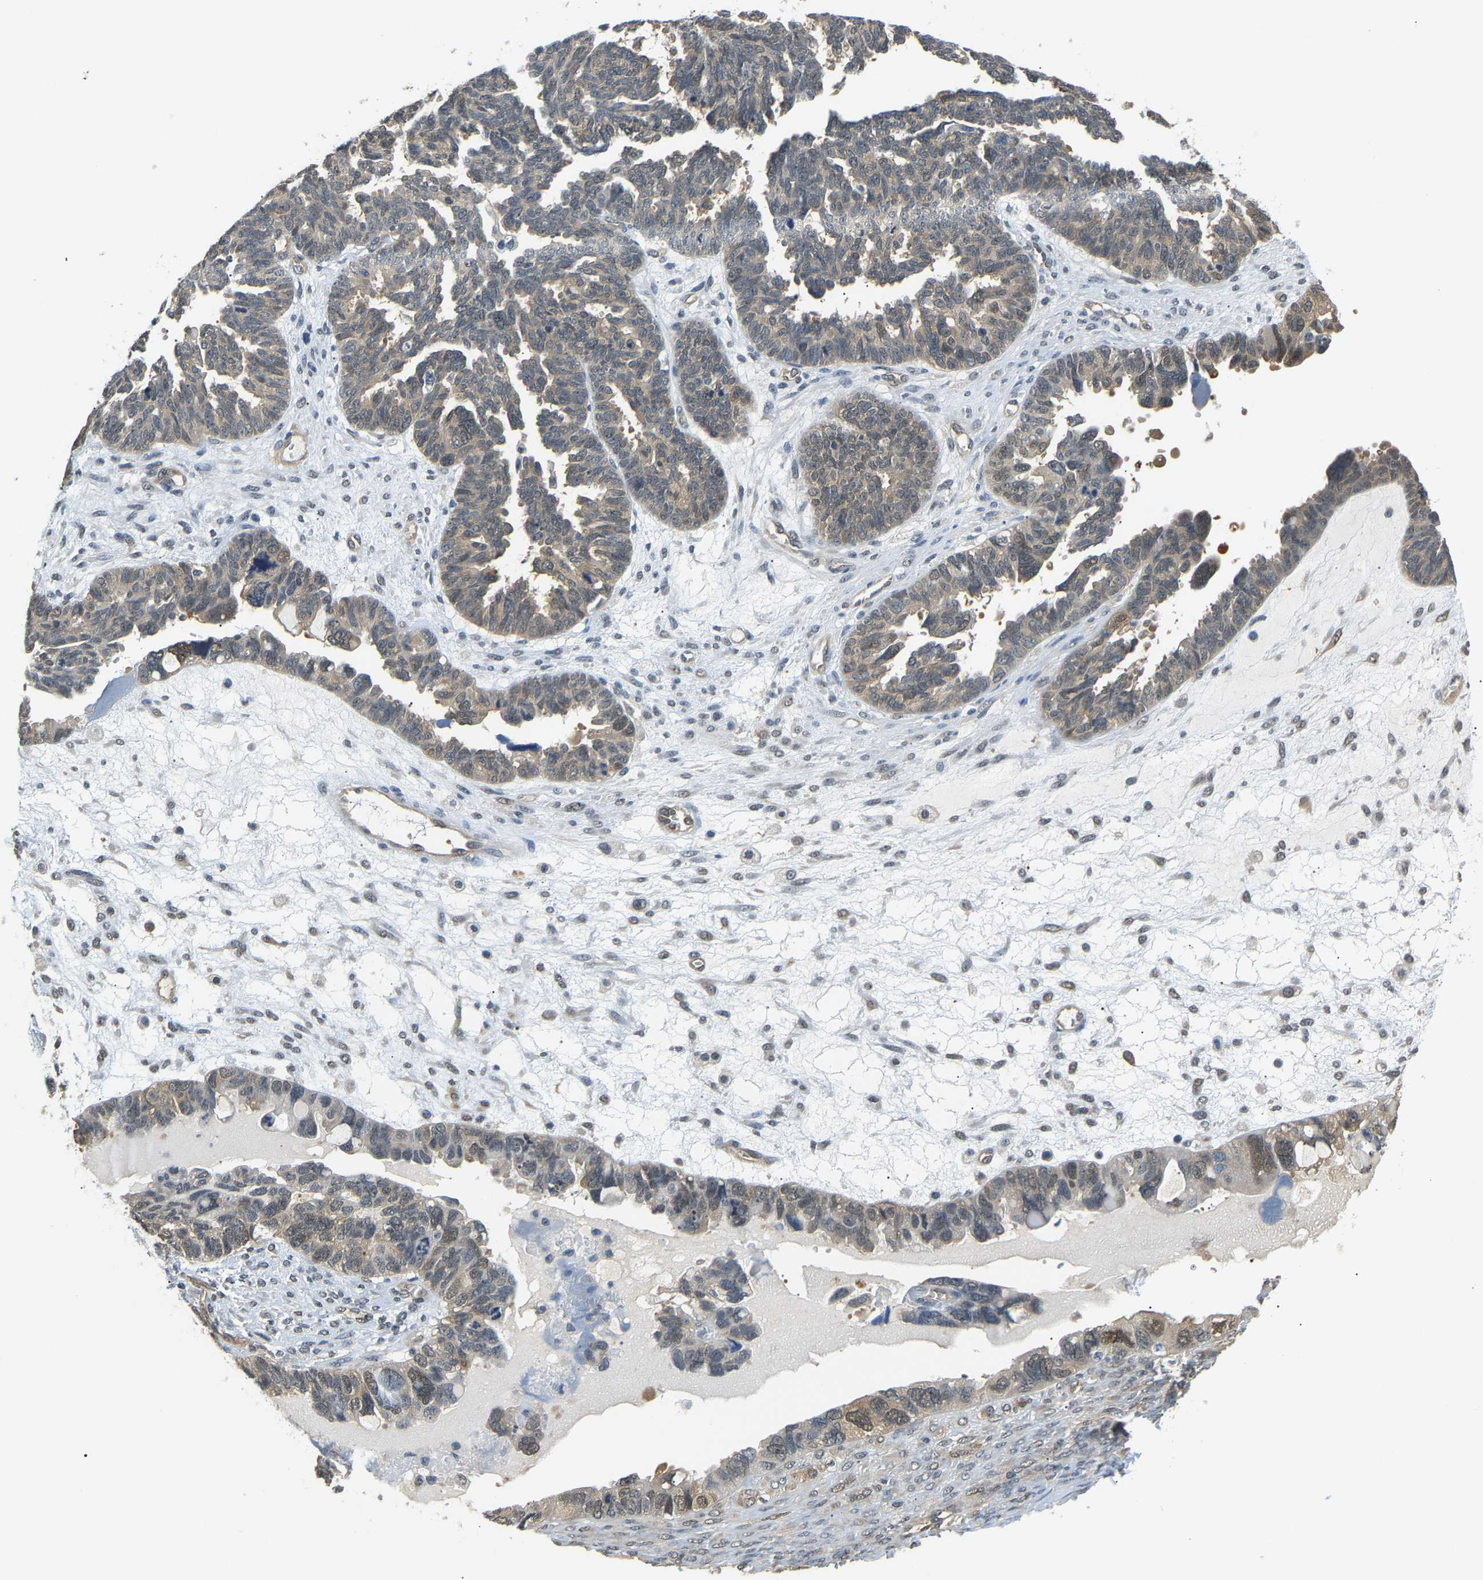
{"staining": {"intensity": "weak", "quantity": ">75%", "location": "cytoplasmic/membranous"}, "tissue": "ovarian cancer", "cell_type": "Tumor cells", "image_type": "cancer", "snomed": [{"axis": "morphology", "description": "Cystadenocarcinoma, serous, NOS"}, {"axis": "topography", "description": "Ovary"}], "caption": "Protein analysis of ovarian cancer tissue reveals weak cytoplasmic/membranous positivity in about >75% of tumor cells.", "gene": "ARHGEF12", "patient": {"sex": "female", "age": 79}}